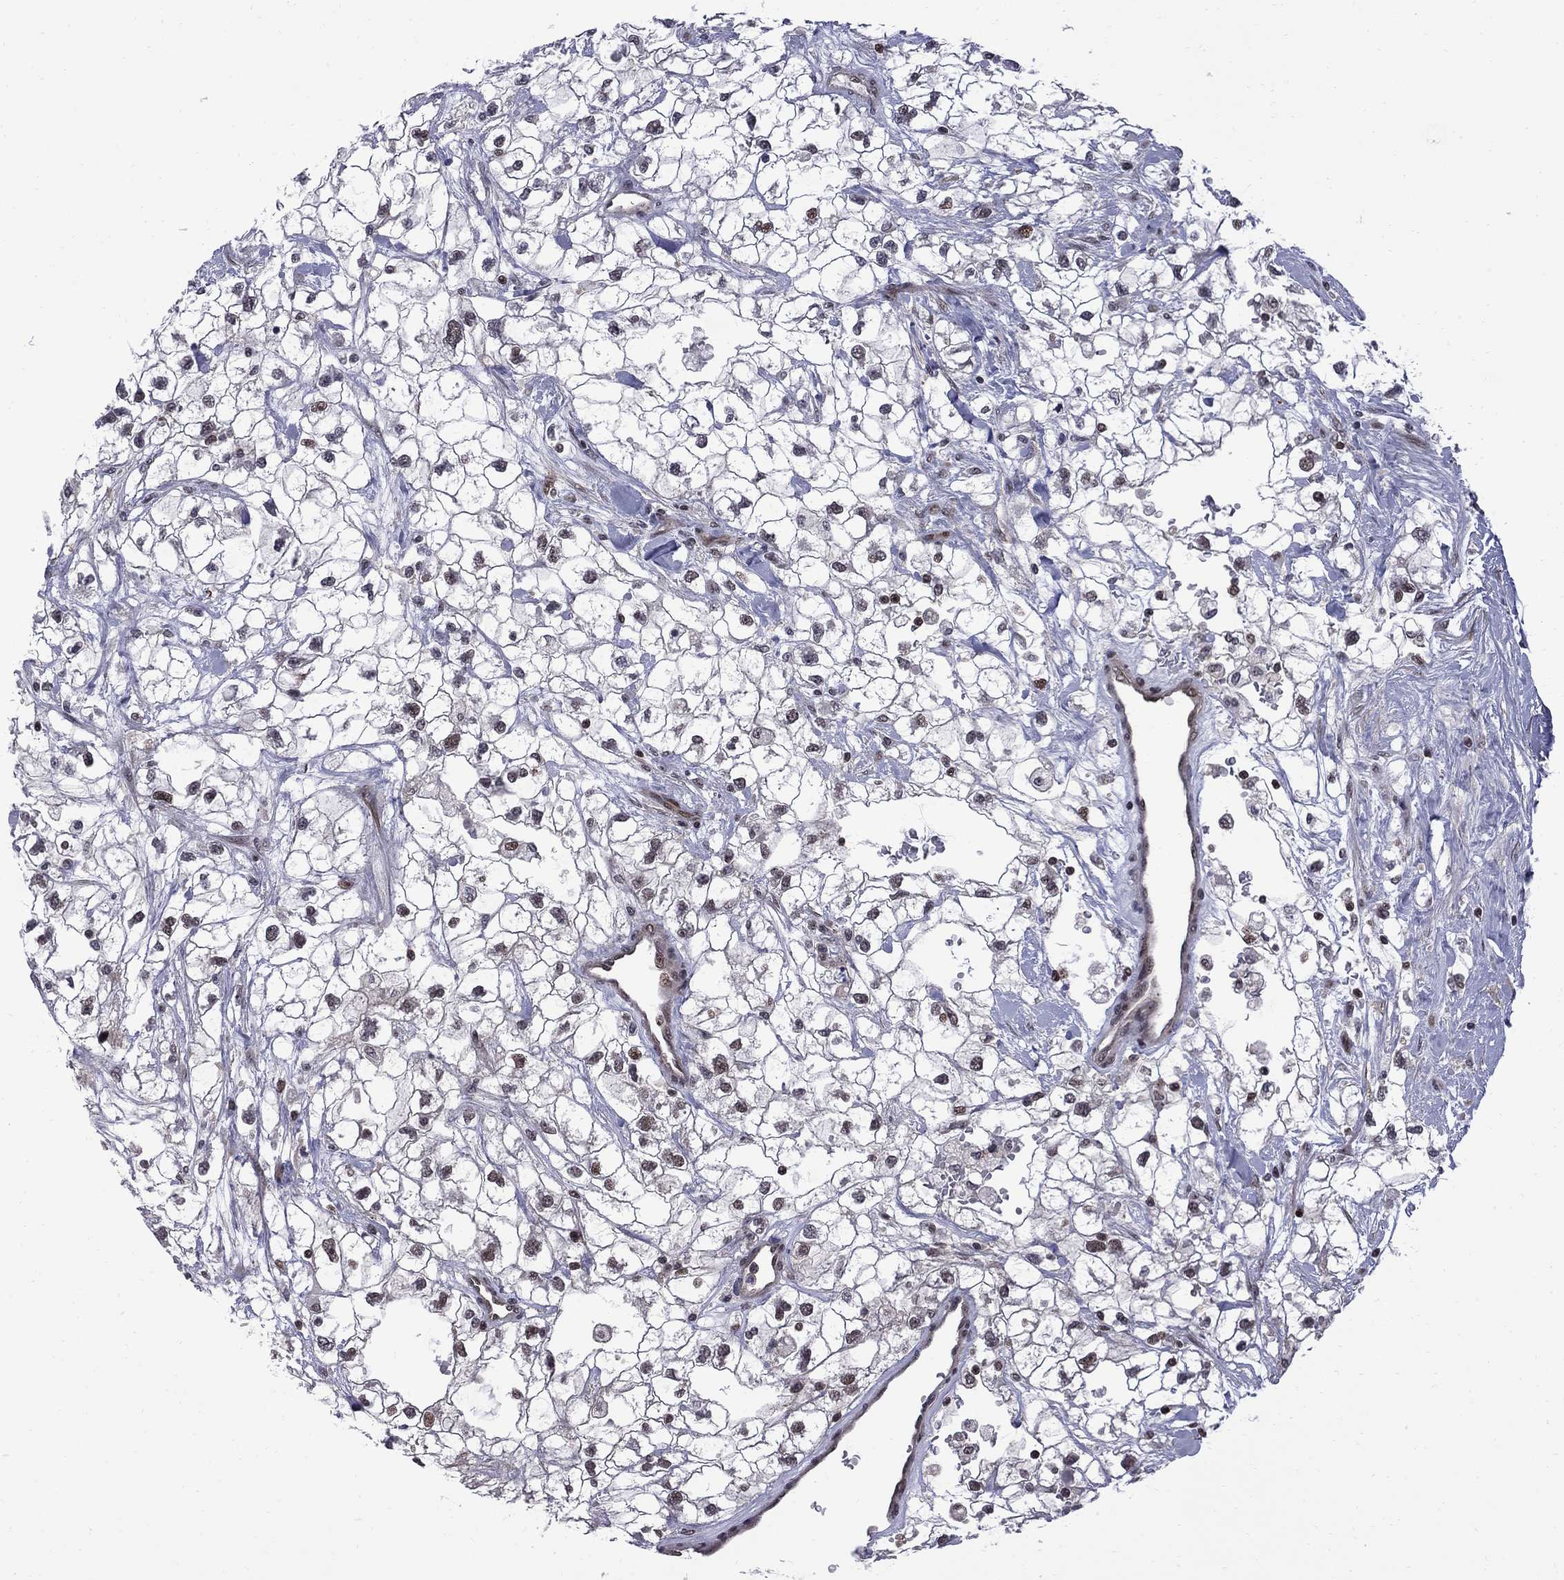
{"staining": {"intensity": "moderate", "quantity": "<25%", "location": "nuclear"}, "tissue": "renal cancer", "cell_type": "Tumor cells", "image_type": "cancer", "snomed": [{"axis": "morphology", "description": "Adenocarcinoma, NOS"}, {"axis": "topography", "description": "Kidney"}], "caption": "Brown immunohistochemical staining in human renal adenocarcinoma displays moderate nuclear positivity in approximately <25% of tumor cells.", "gene": "BRF1", "patient": {"sex": "male", "age": 59}}